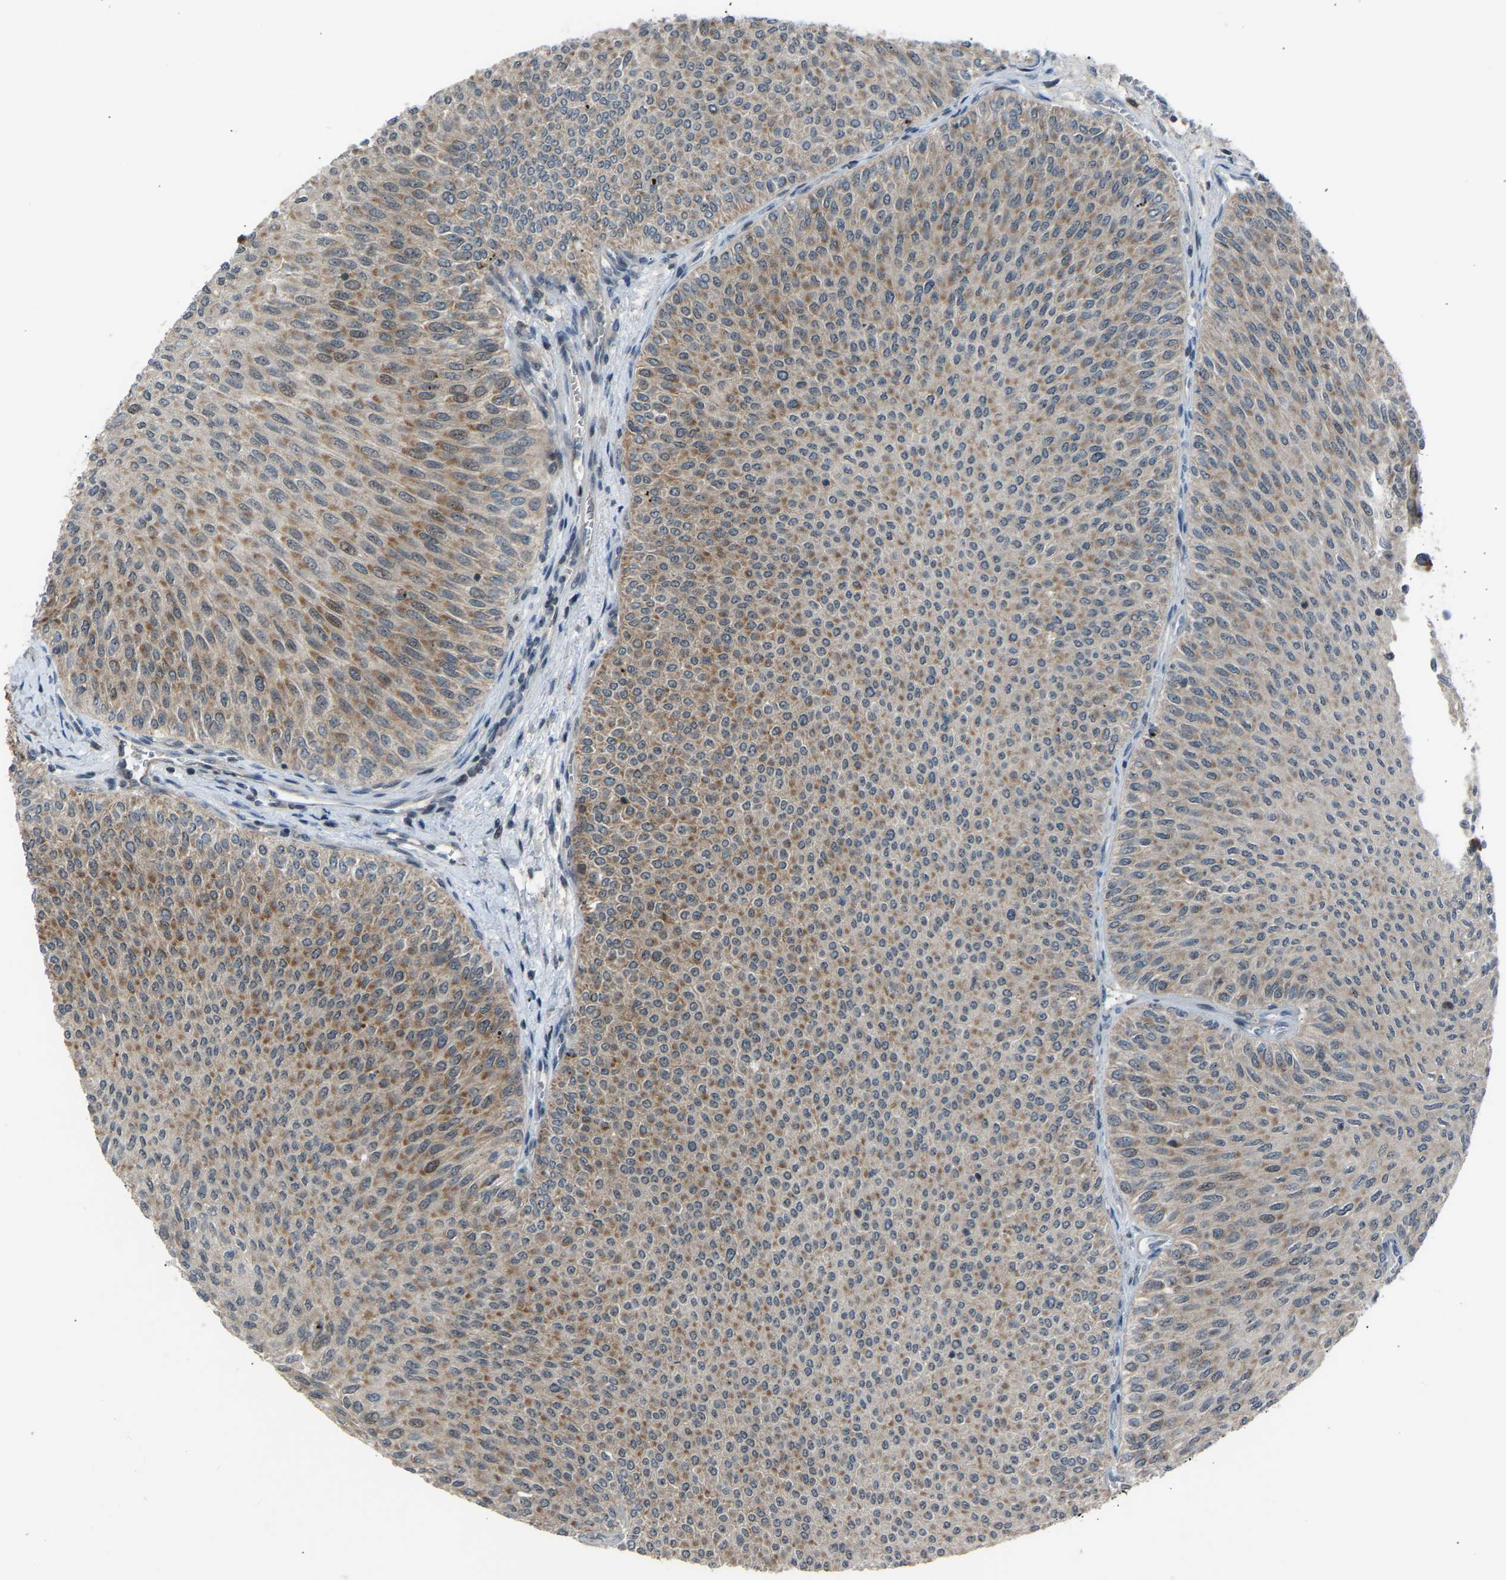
{"staining": {"intensity": "weak", "quantity": "25%-75%", "location": "cytoplasmic/membranous"}, "tissue": "urothelial cancer", "cell_type": "Tumor cells", "image_type": "cancer", "snomed": [{"axis": "morphology", "description": "Urothelial carcinoma, Low grade"}, {"axis": "topography", "description": "Urinary bladder"}], "caption": "High-magnification brightfield microscopy of urothelial cancer stained with DAB (brown) and counterstained with hematoxylin (blue). tumor cells exhibit weak cytoplasmic/membranous expression is appreciated in approximately25%-75% of cells.", "gene": "SLIRP", "patient": {"sex": "male", "age": 78}}